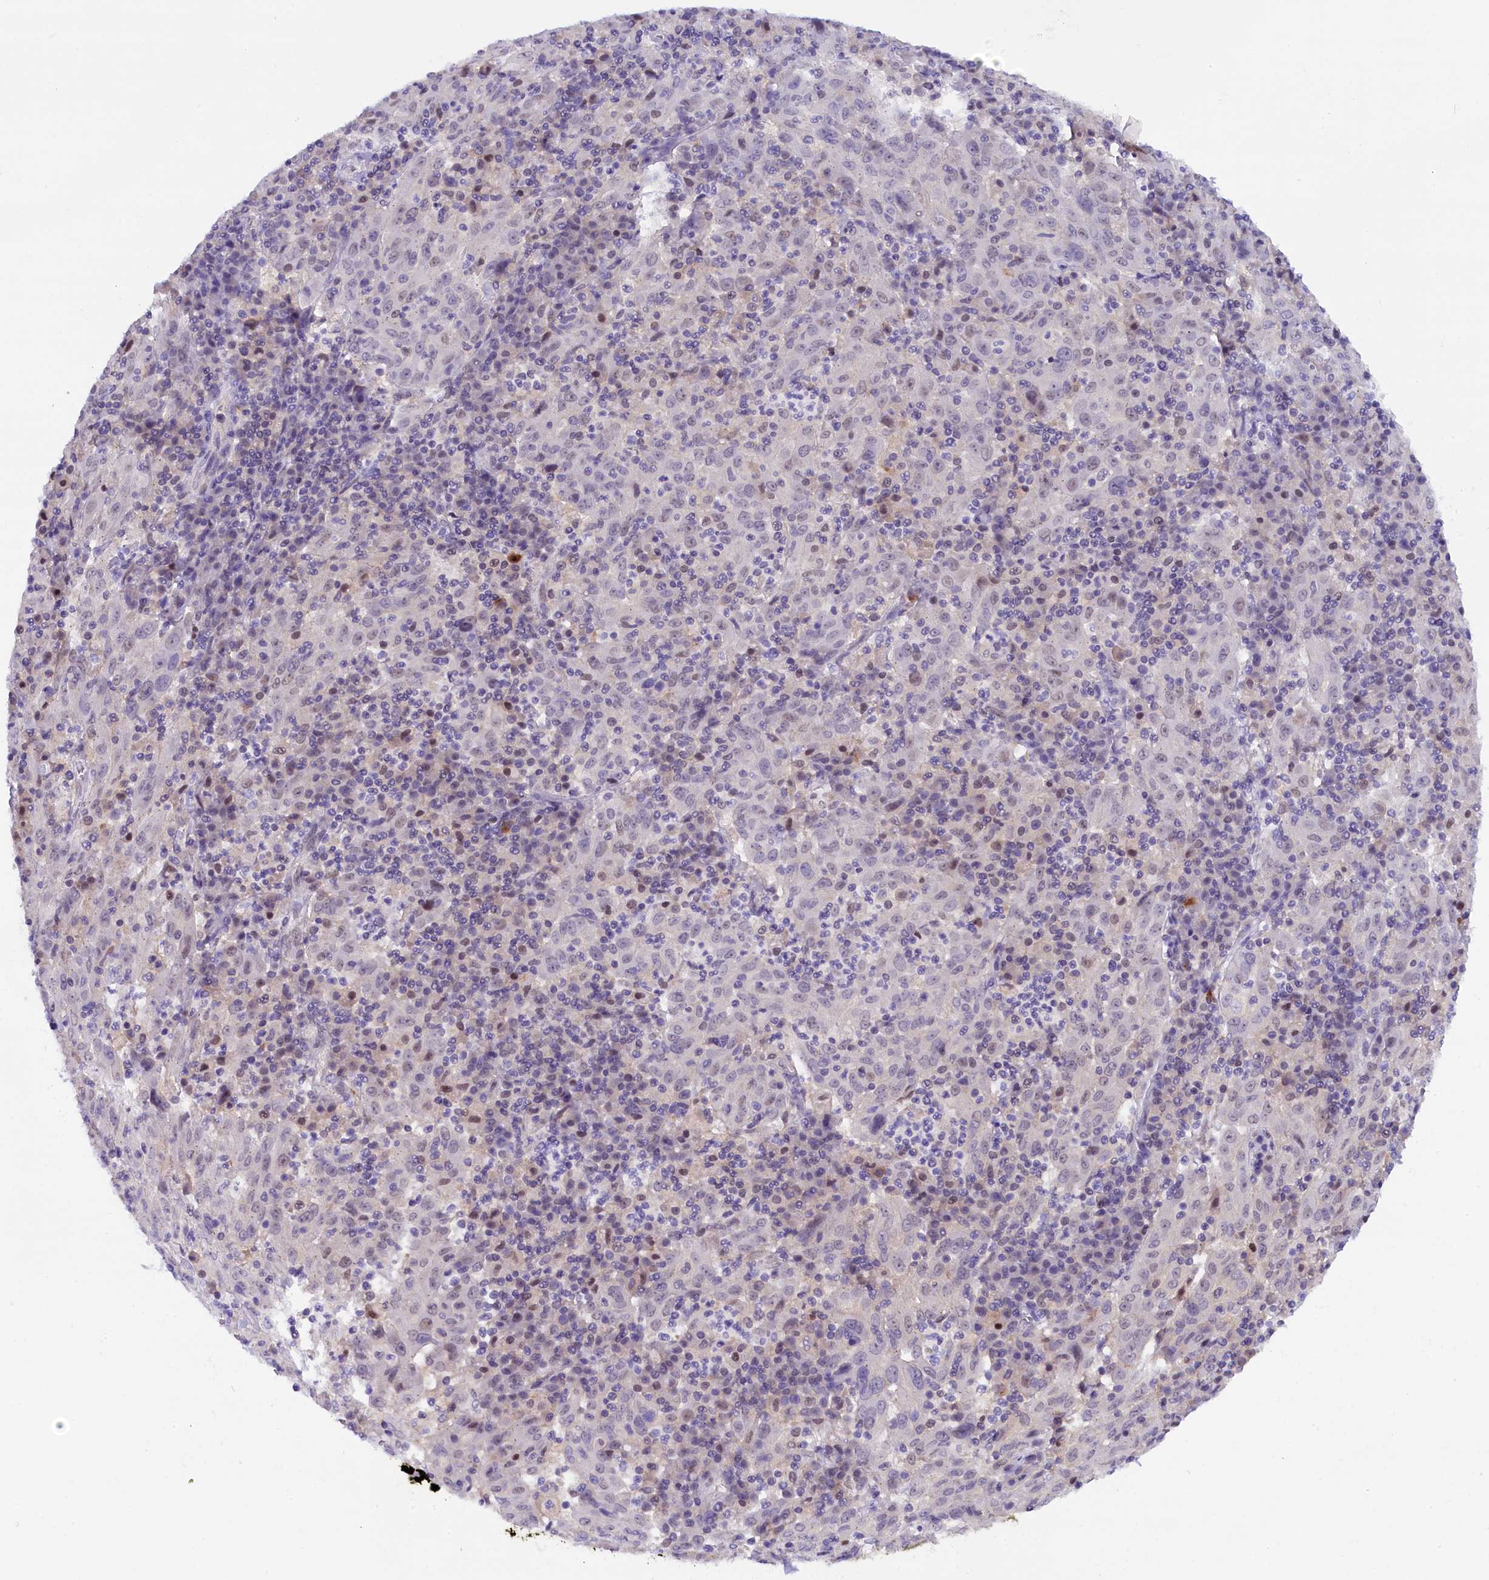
{"staining": {"intensity": "negative", "quantity": "none", "location": "none"}, "tissue": "pancreatic cancer", "cell_type": "Tumor cells", "image_type": "cancer", "snomed": [{"axis": "morphology", "description": "Adenocarcinoma, NOS"}, {"axis": "topography", "description": "Pancreas"}], "caption": "Immunohistochemical staining of pancreatic adenocarcinoma shows no significant positivity in tumor cells.", "gene": "IQCN", "patient": {"sex": "male", "age": 63}}